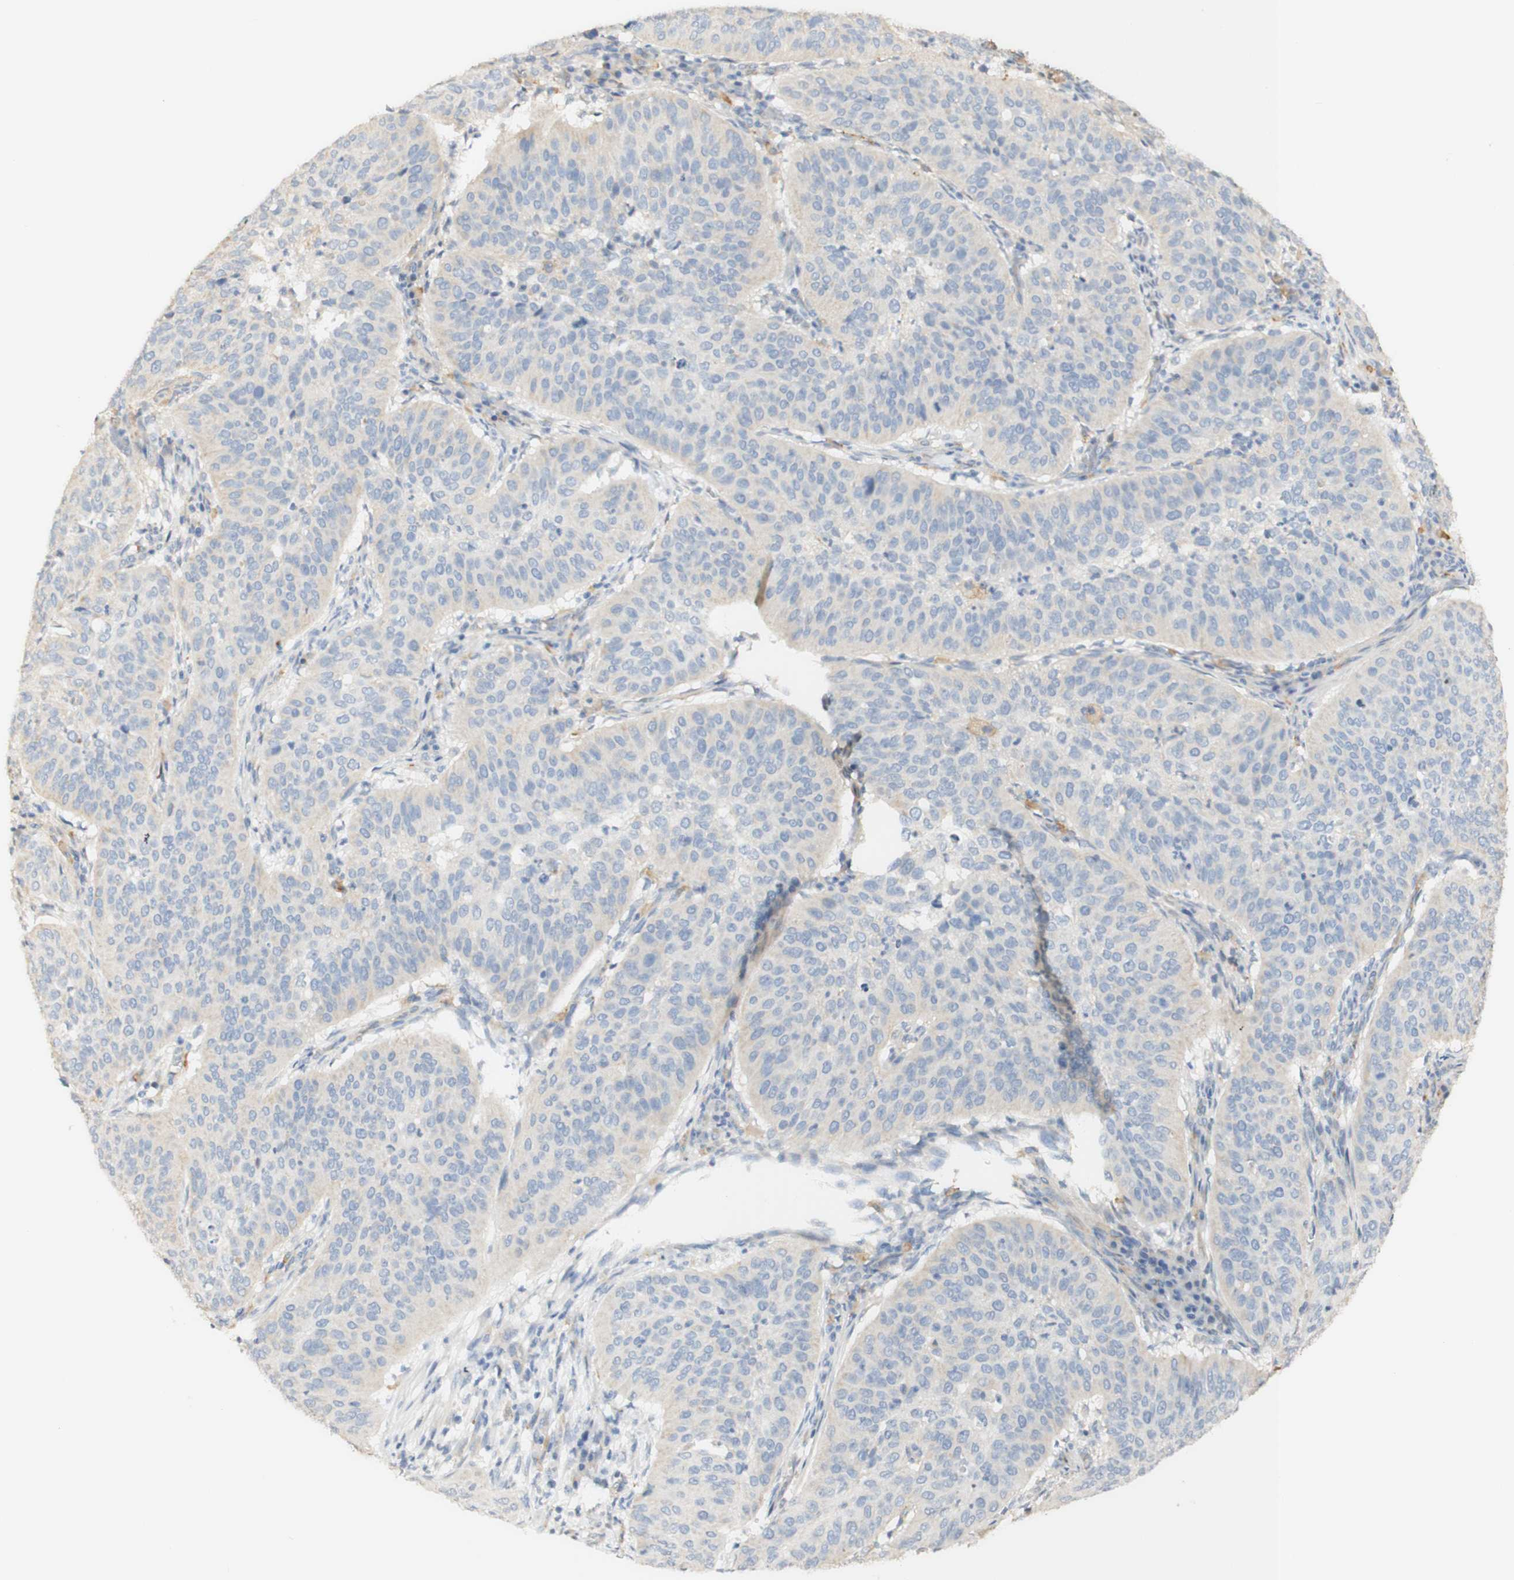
{"staining": {"intensity": "weak", "quantity": "<25%", "location": "cytoplasmic/membranous"}, "tissue": "cervical cancer", "cell_type": "Tumor cells", "image_type": "cancer", "snomed": [{"axis": "morphology", "description": "Normal tissue, NOS"}, {"axis": "morphology", "description": "Squamous cell carcinoma, NOS"}, {"axis": "topography", "description": "Cervix"}], "caption": "The micrograph shows no staining of tumor cells in cervical cancer.", "gene": "FCGRT", "patient": {"sex": "female", "age": 39}}